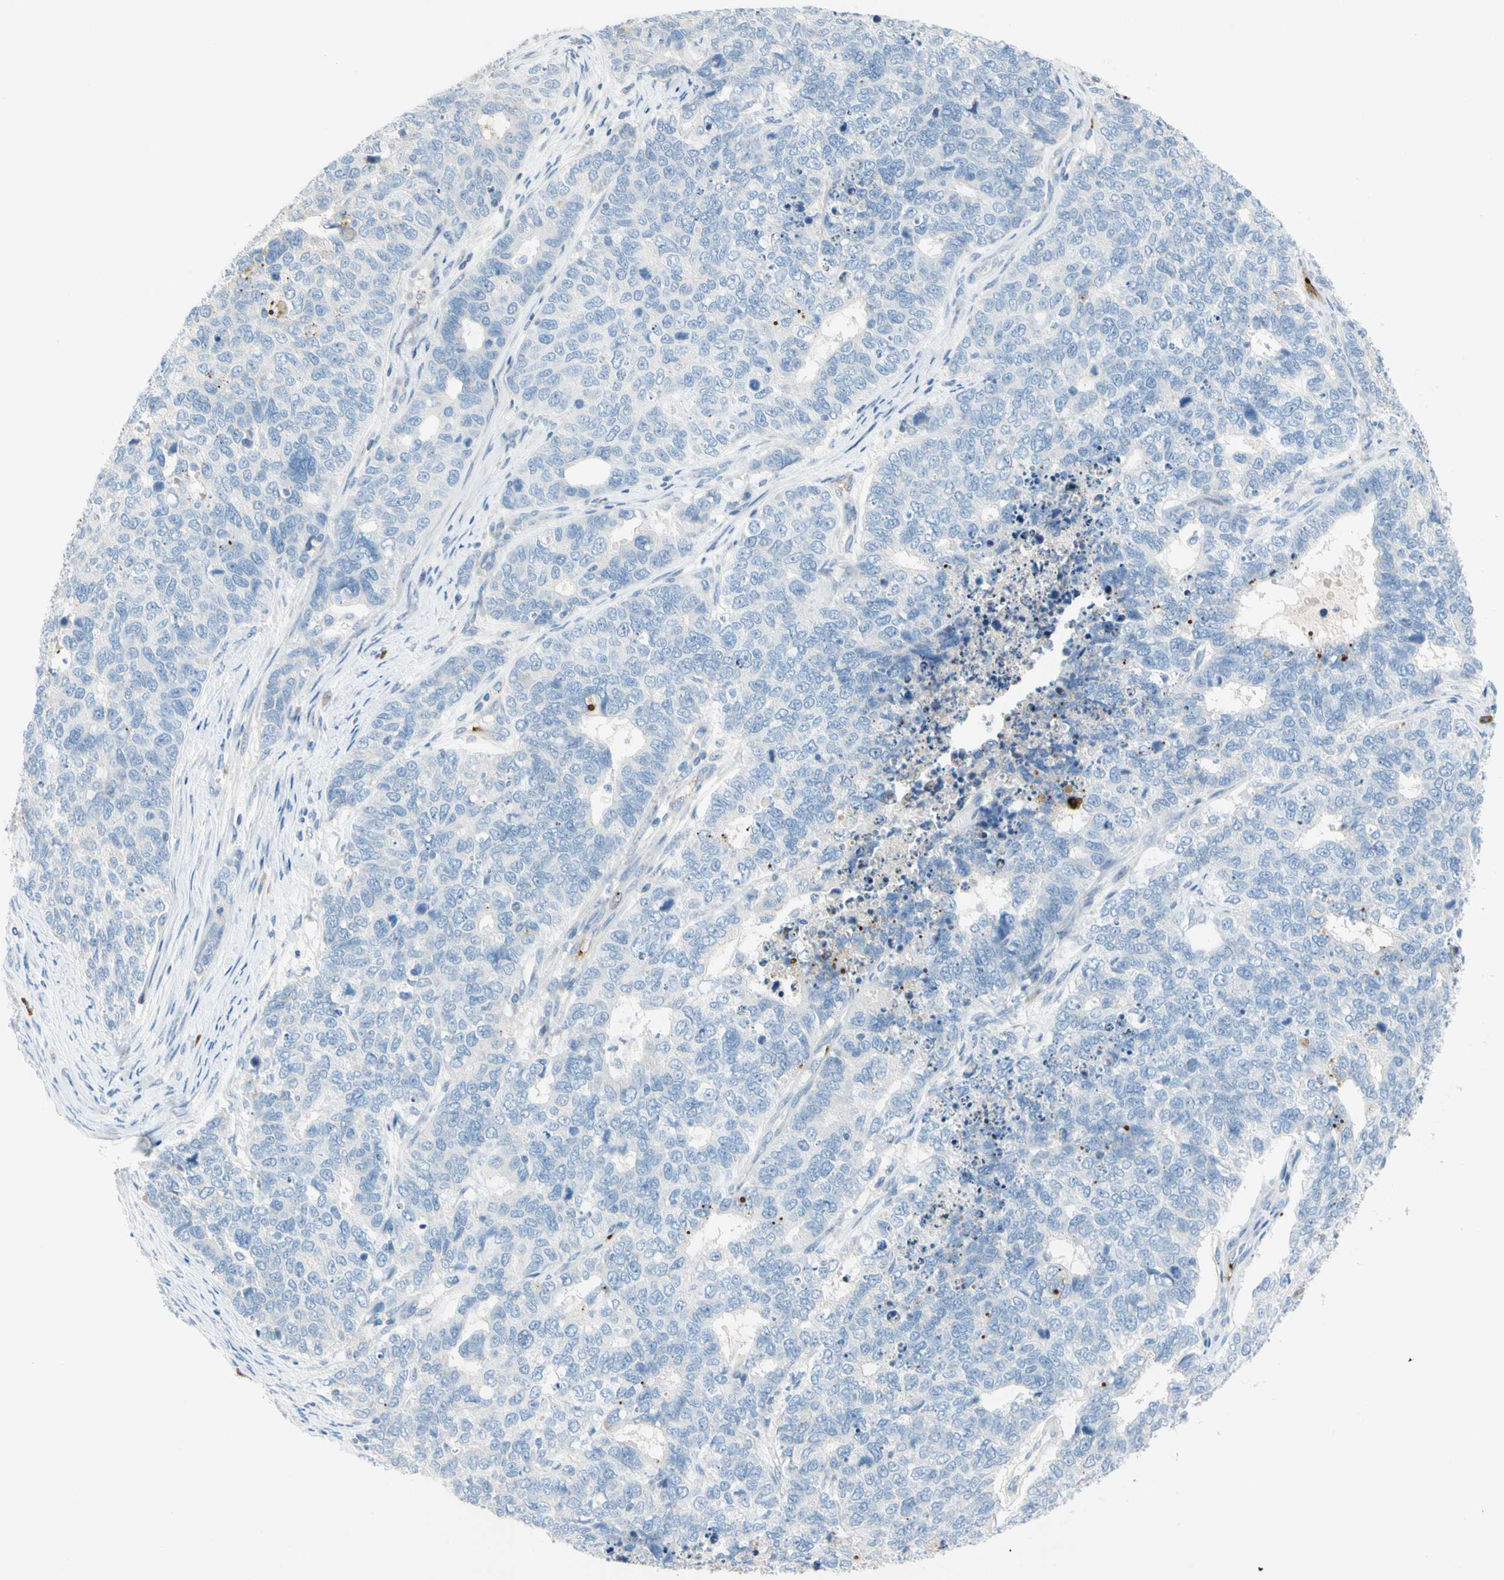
{"staining": {"intensity": "negative", "quantity": "none", "location": "none"}, "tissue": "cervical cancer", "cell_type": "Tumor cells", "image_type": "cancer", "snomed": [{"axis": "morphology", "description": "Squamous cell carcinoma, NOS"}, {"axis": "topography", "description": "Cervix"}], "caption": "Immunohistochemistry image of neoplastic tissue: cervical cancer stained with DAB shows no significant protein positivity in tumor cells. (Brightfield microscopy of DAB (3,3'-diaminobenzidine) IHC at high magnification).", "gene": "PPBP", "patient": {"sex": "female", "age": 63}}